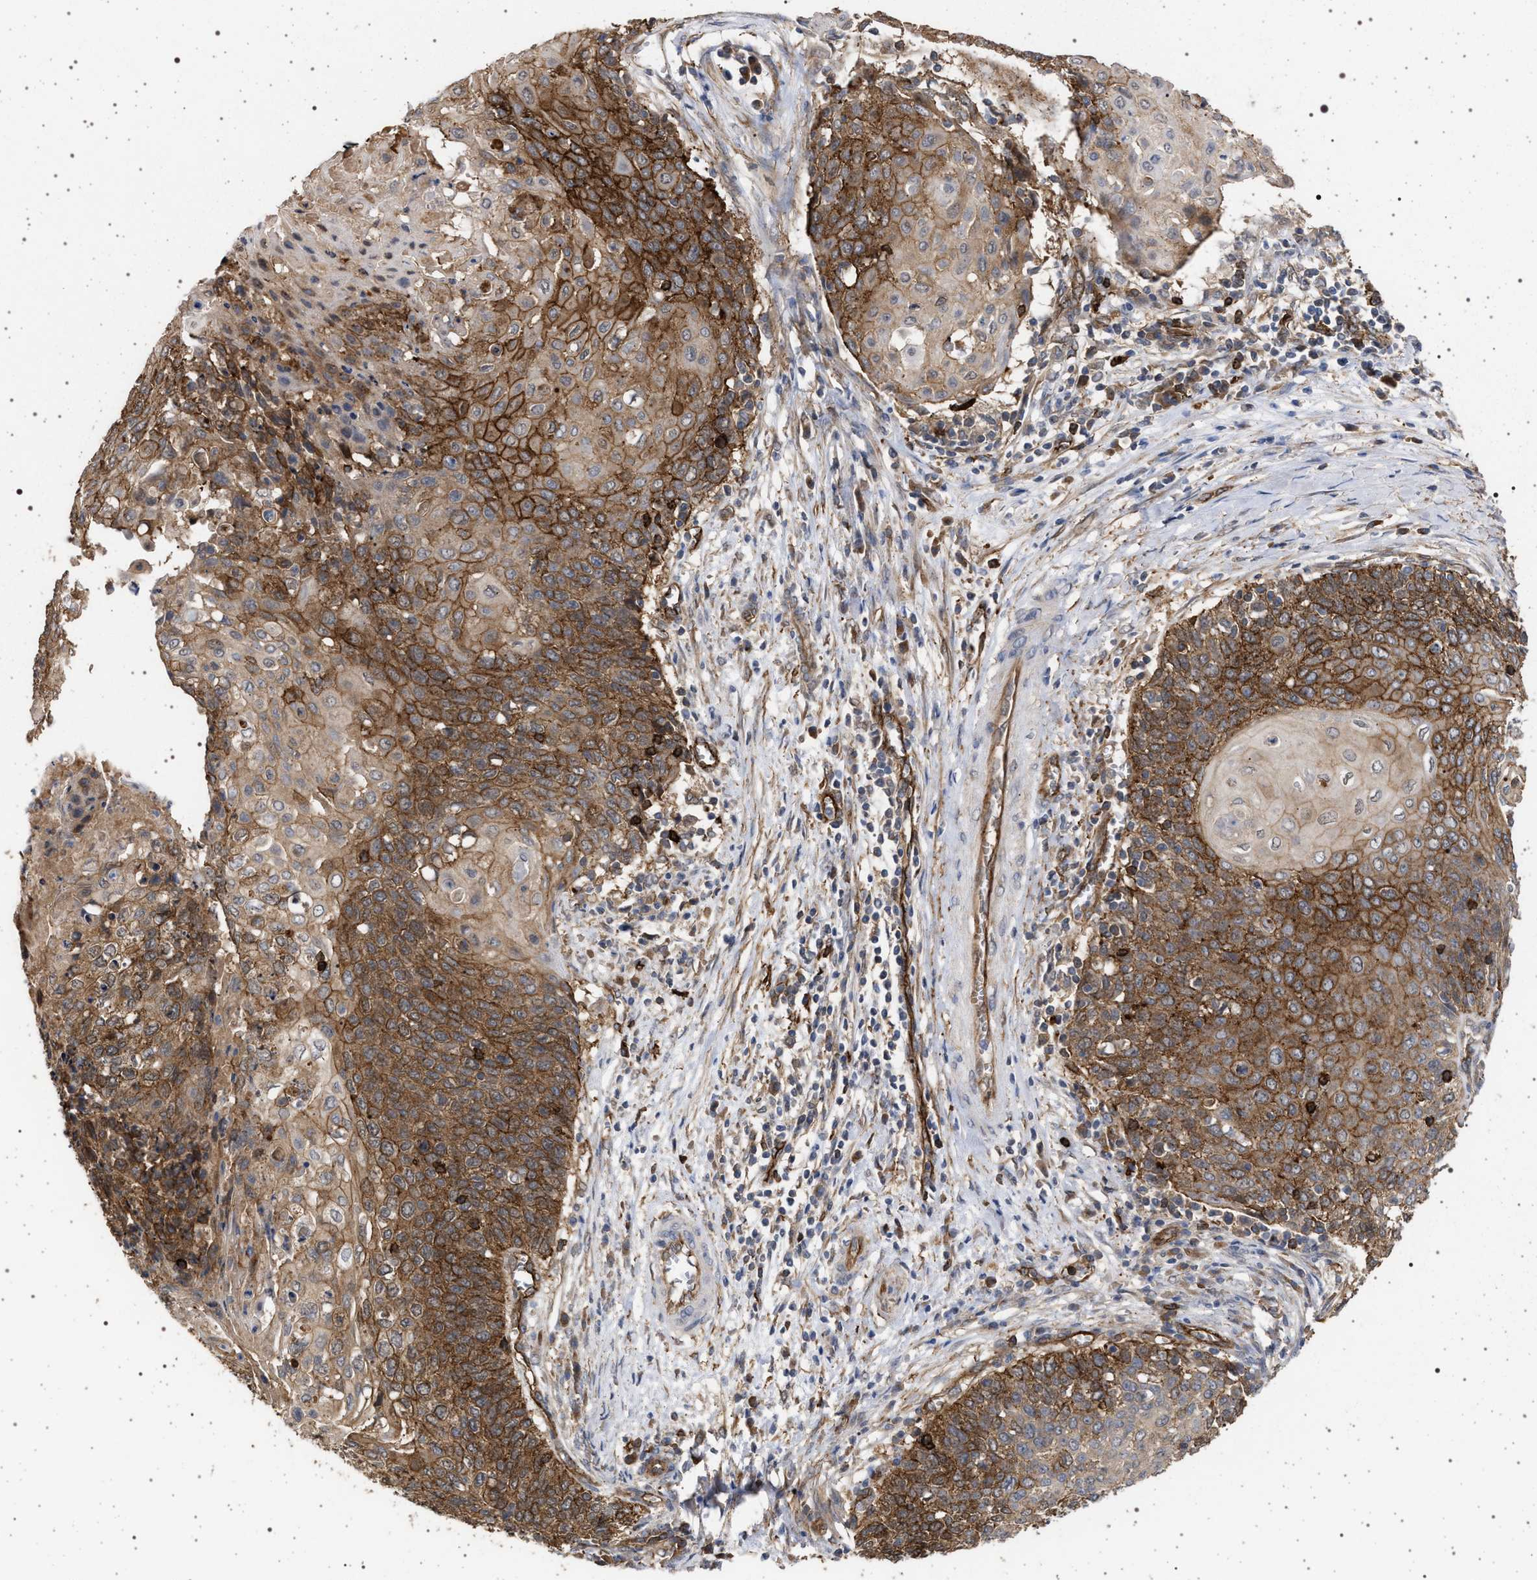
{"staining": {"intensity": "moderate", "quantity": ">75%", "location": "cytoplasmic/membranous"}, "tissue": "cervical cancer", "cell_type": "Tumor cells", "image_type": "cancer", "snomed": [{"axis": "morphology", "description": "Squamous cell carcinoma, NOS"}, {"axis": "topography", "description": "Cervix"}], "caption": "Cervical cancer was stained to show a protein in brown. There is medium levels of moderate cytoplasmic/membranous positivity in approximately >75% of tumor cells.", "gene": "IFT20", "patient": {"sex": "female", "age": 39}}